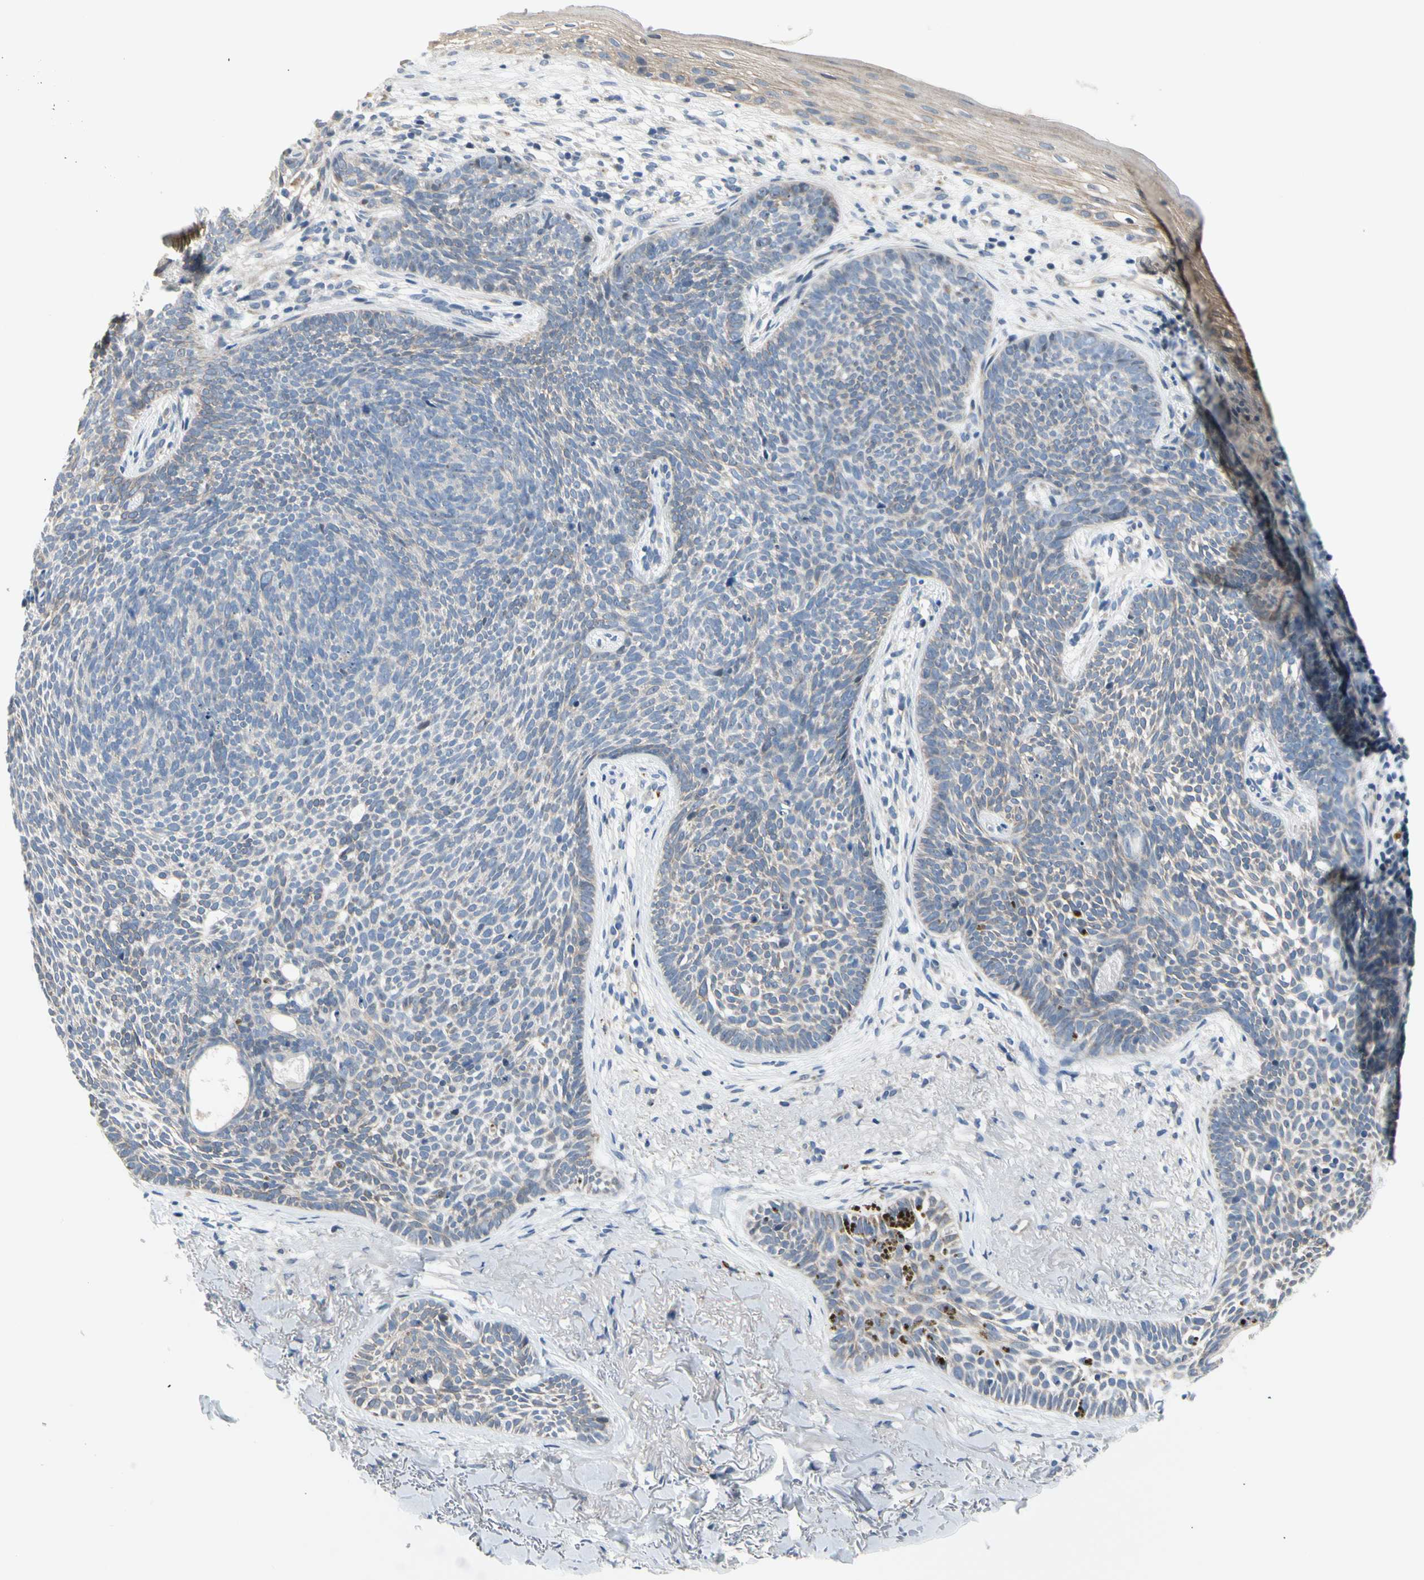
{"staining": {"intensity": "negative", "quantity": "none", "location": "none"}, "tissue": "skin cancer", "cell_type": "Tumor cells", "image_type": "cancer", "snomed": [{"axis": "morphology", "description": "Basal cell carcinoma"}, {"axis": "topography", "description": "Skin"}], "caption": "DAB (3,3'-diaminobenzidine) immunohistochemical staining of skin cancer (basal cell carcinoma) displays no significant expression in tumor cells.", "gene": "NFASC", "patient": {"sex": "female", "age": 70}}